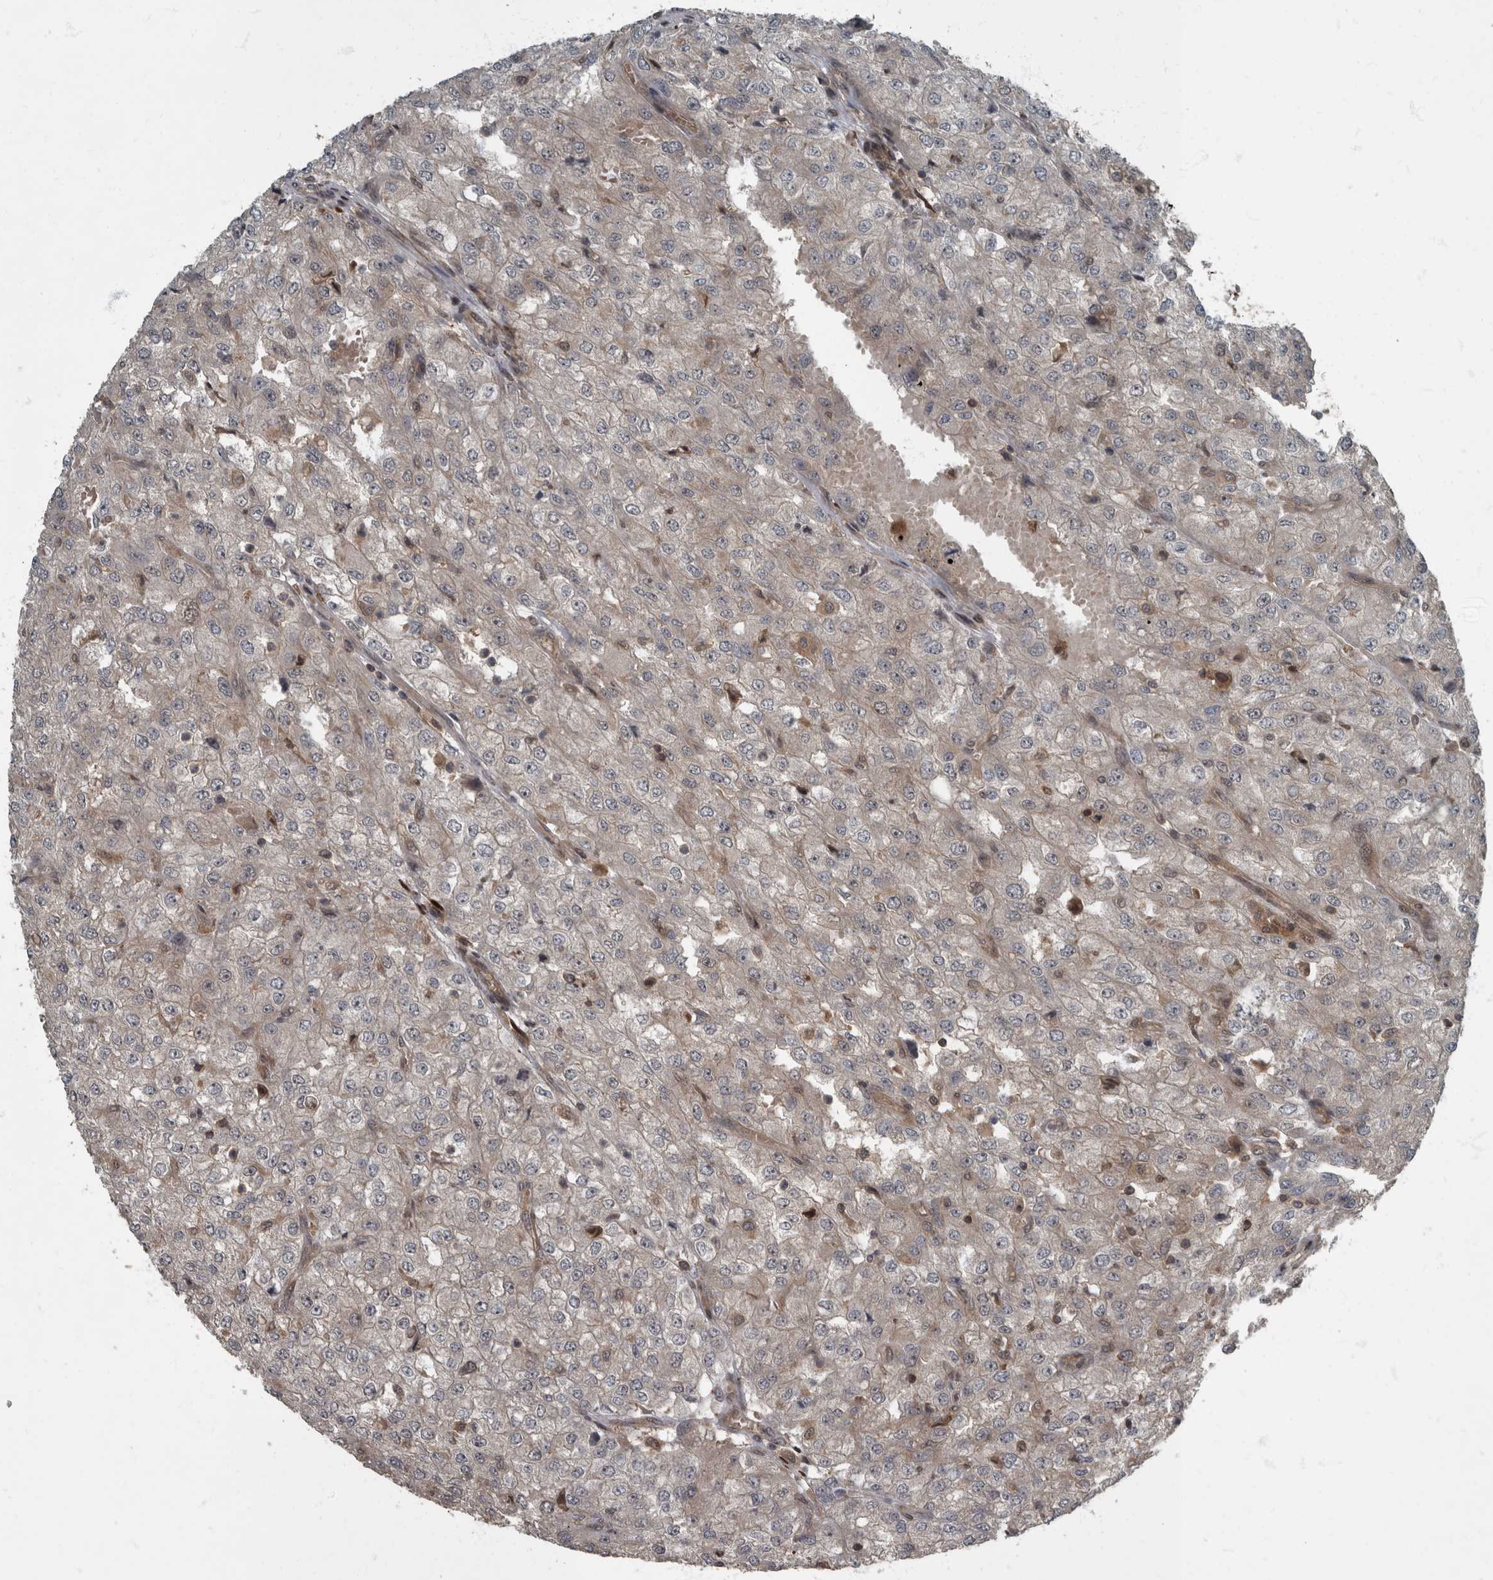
{"staining": {"intensity": "weak", "quantity": "25%-75%", "location": "cytoplasmic/membranous"}, "tissue": "renal cancer", "cell_type": "Tumor cells", "image_type": "cancer", "snomed": [{"axis": "morphology", "description": "Adenocarcinoma, NOS"}, {"axis": "topography", "description": "Kidney"}], "caption": "Immunohistochemistry photomicrograph of neoplastic tissue: renal cancer (adenocarcinoma) stained using IHC displays low levels of weak protein expression localized specifically in the cytoplasmic/membranous of tumor cells, appearing as a cytoplasmic/membranous brown color.", "gene": "RABGGTB", "patient": {"sex": "female", "age": 54}}